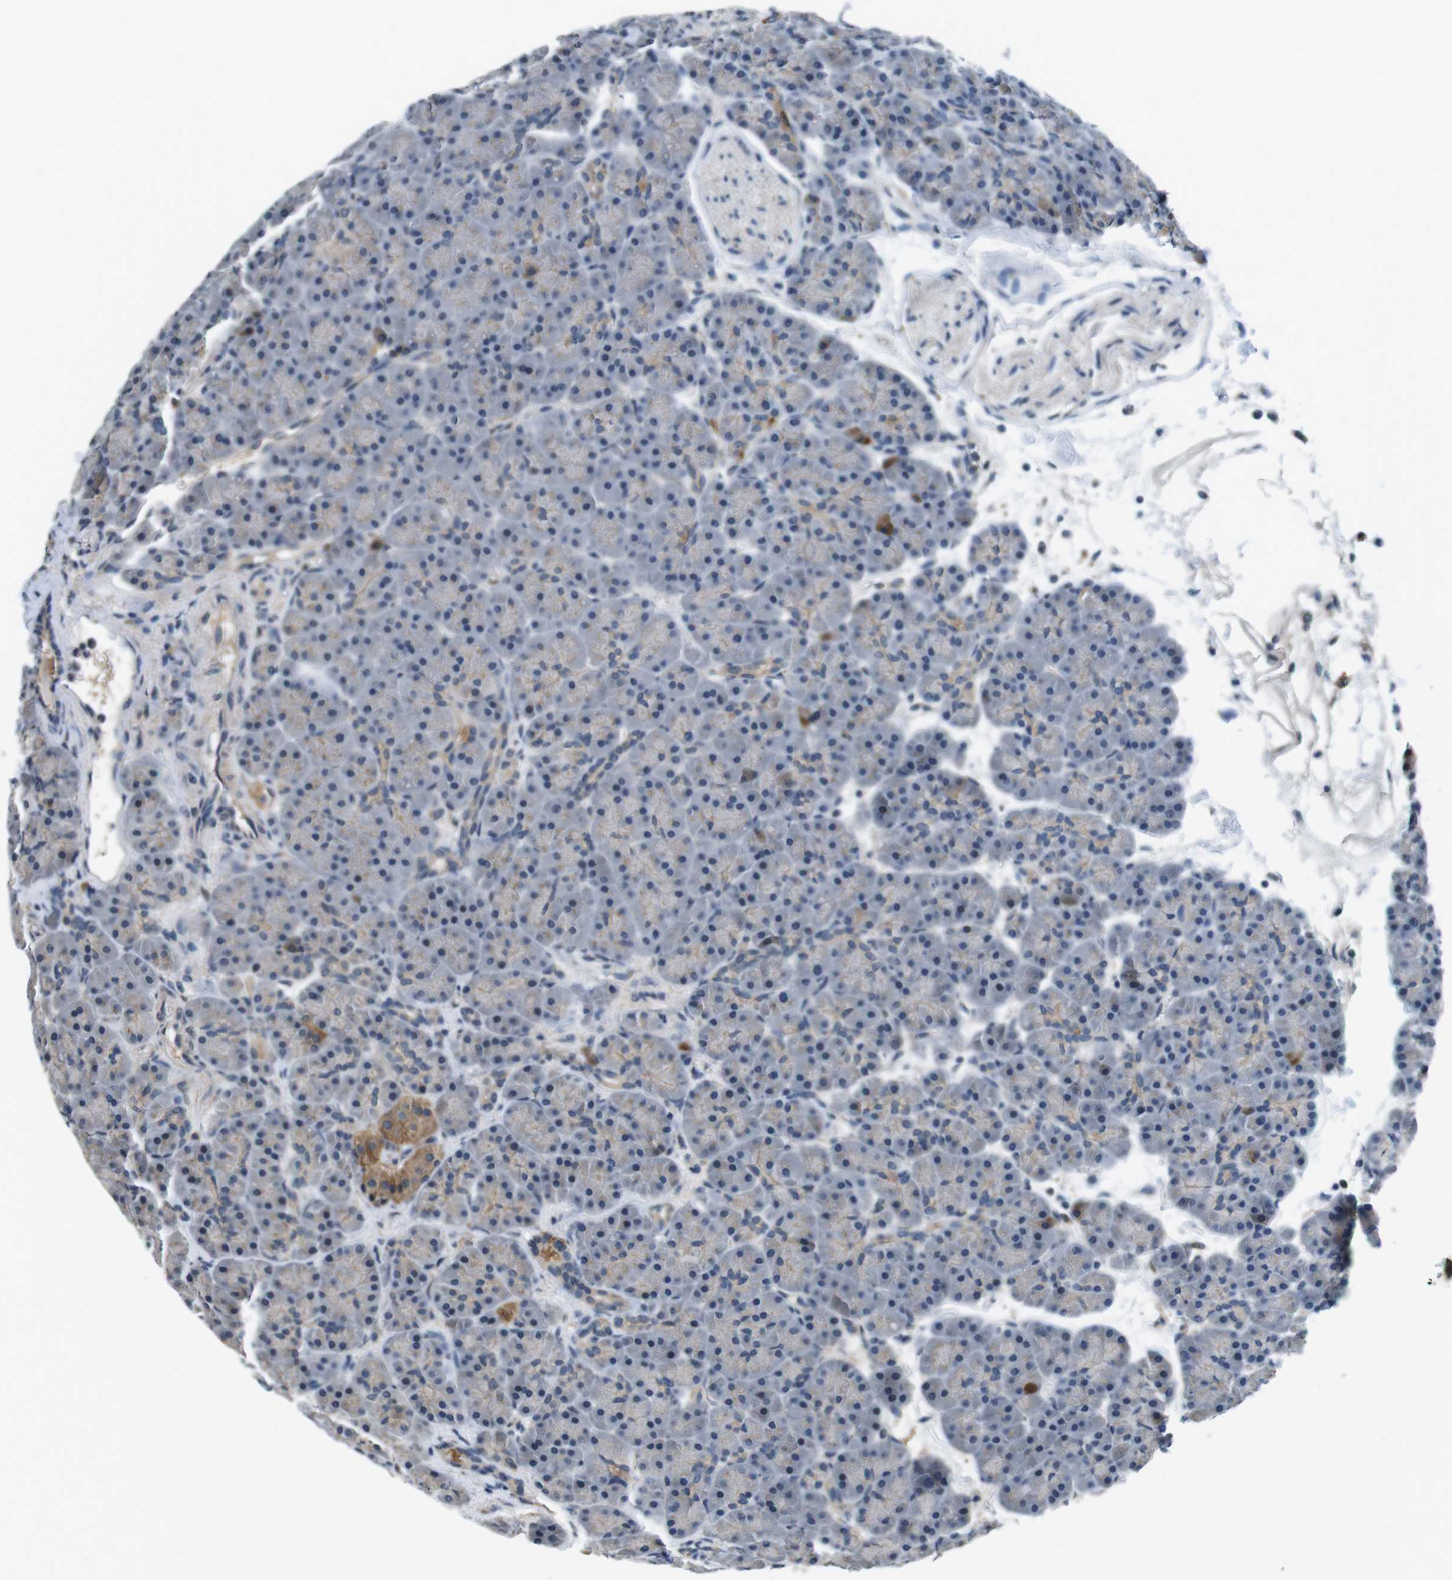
{"staining": {"intensity": "moderate", "quantity": "<25%", "location": "cytoplasmic/membranous"}, "tissue": "pancreas", "cell_type": "Exocrine glandular cells", "image_type": "normal", "snomed": [{"axis": "morphology", "description": "Normal tissue, NOS"}, {"axis": "topography", "description": "Pancreas"}], "caption": "A high-resolution histopathology image shows immunohistochemistry staining of benign pancreas, which exhibits moderate cytoplasmic/membranous positivity in approximately <25% of exocrine glandular cells. The protein of interest is stained brown, and the nuclei are stained in blue (DAB (3,3'-diaminobenzidine) IHC with brightfield microscopy, high magnification).", "gene": "CD163L1", "patient": {"sex": "male", "age": 66}}